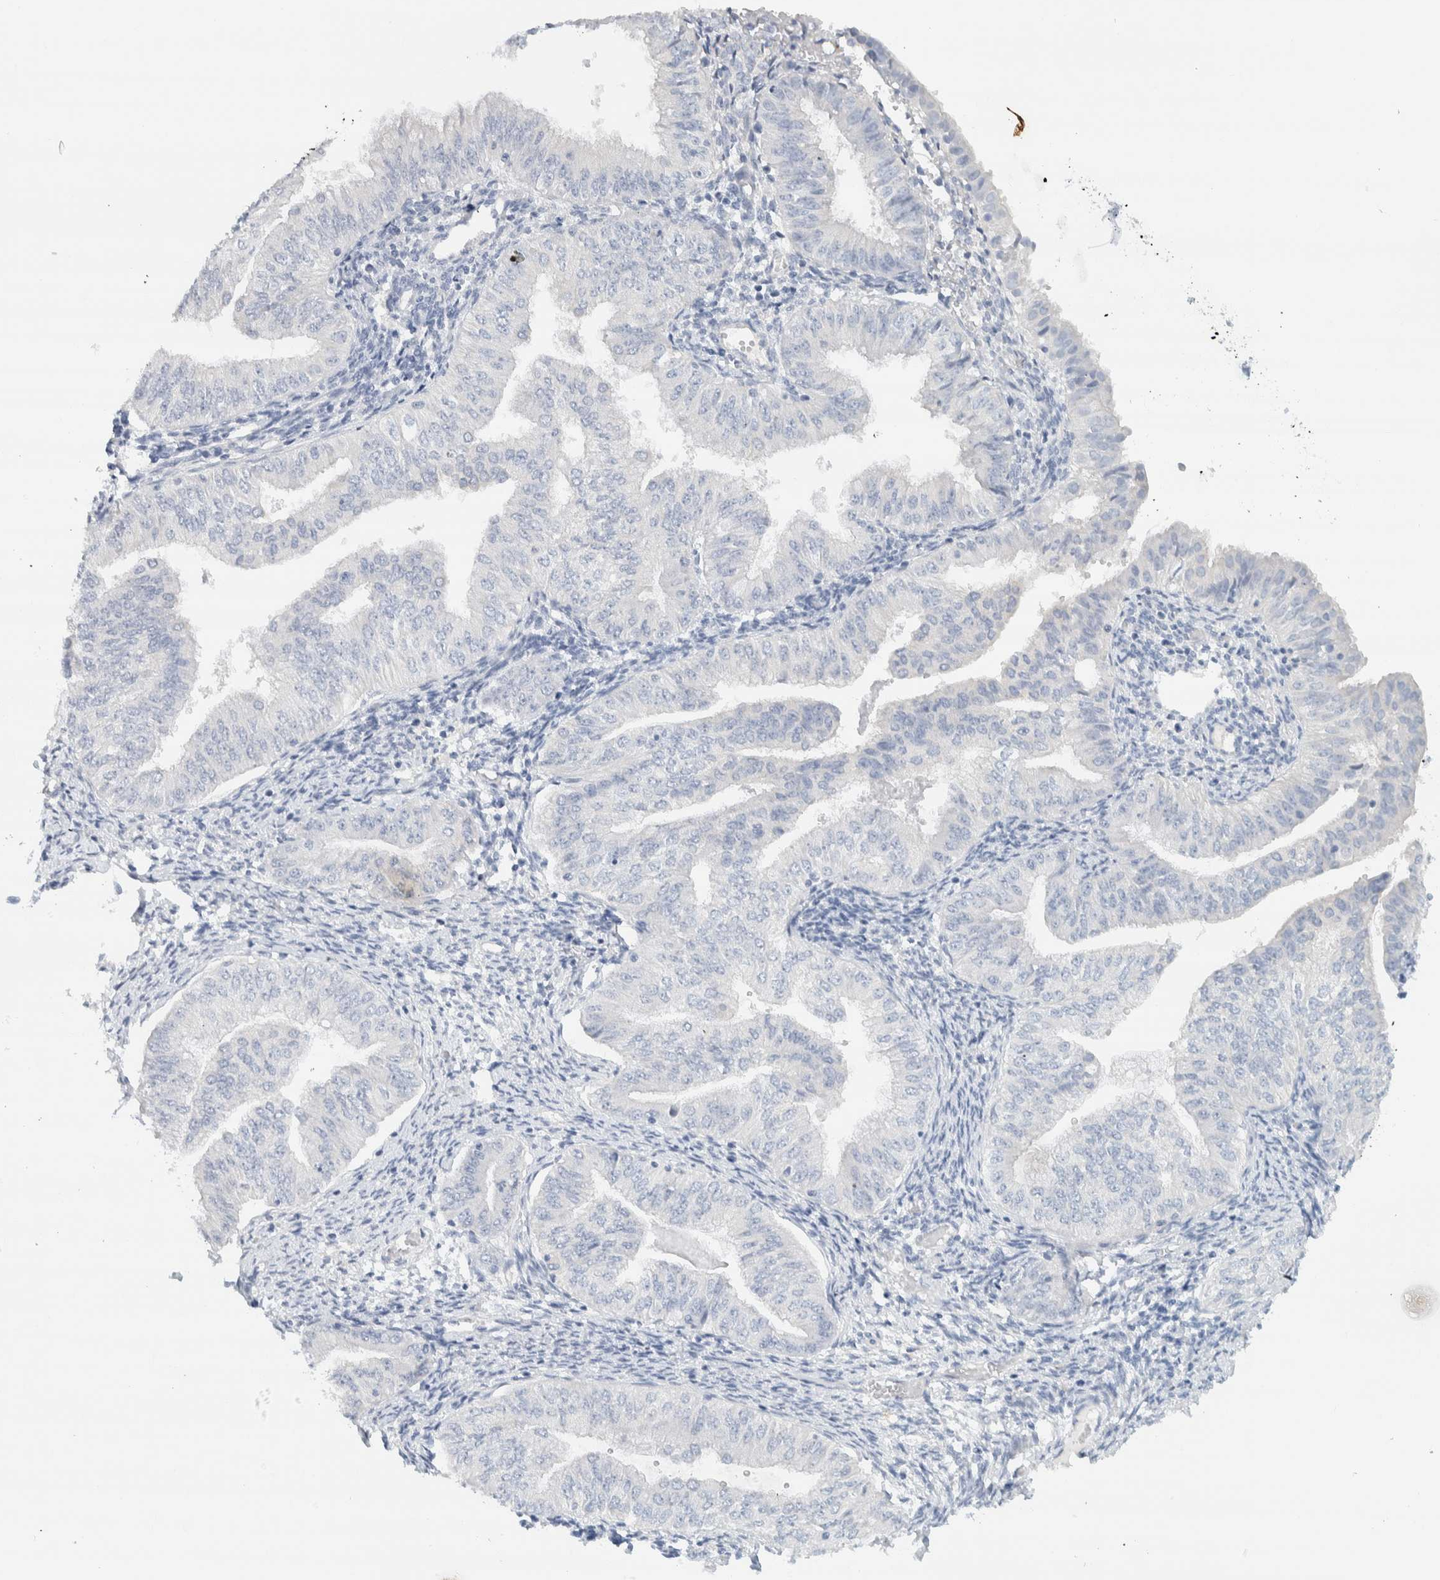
{"staining": {"intensity": "negative", "quantity": "none", "location": "none"}, "tissue": "endometrial cancer", "cell_type": "Tumor cells", "image_type": "cancer", "snomed": [{"axis": "morphology", "description": "Normal tissue, NOS"}, {"axis": "morphology", "description": "Adenocarcinoma, NOS"}, {"axis": "topography", "description": "Endometrium"}], "caption": "High magnification brightfield microscopy of endometrial cancer stained with DAB (3,3'-diaminobenzidine) (brown) and counterstained with hematoxylin (blue): tumor cells show no significant positivity.", "gene": "ALOX12B", "patient": {"sex": "female", "age": 53}}